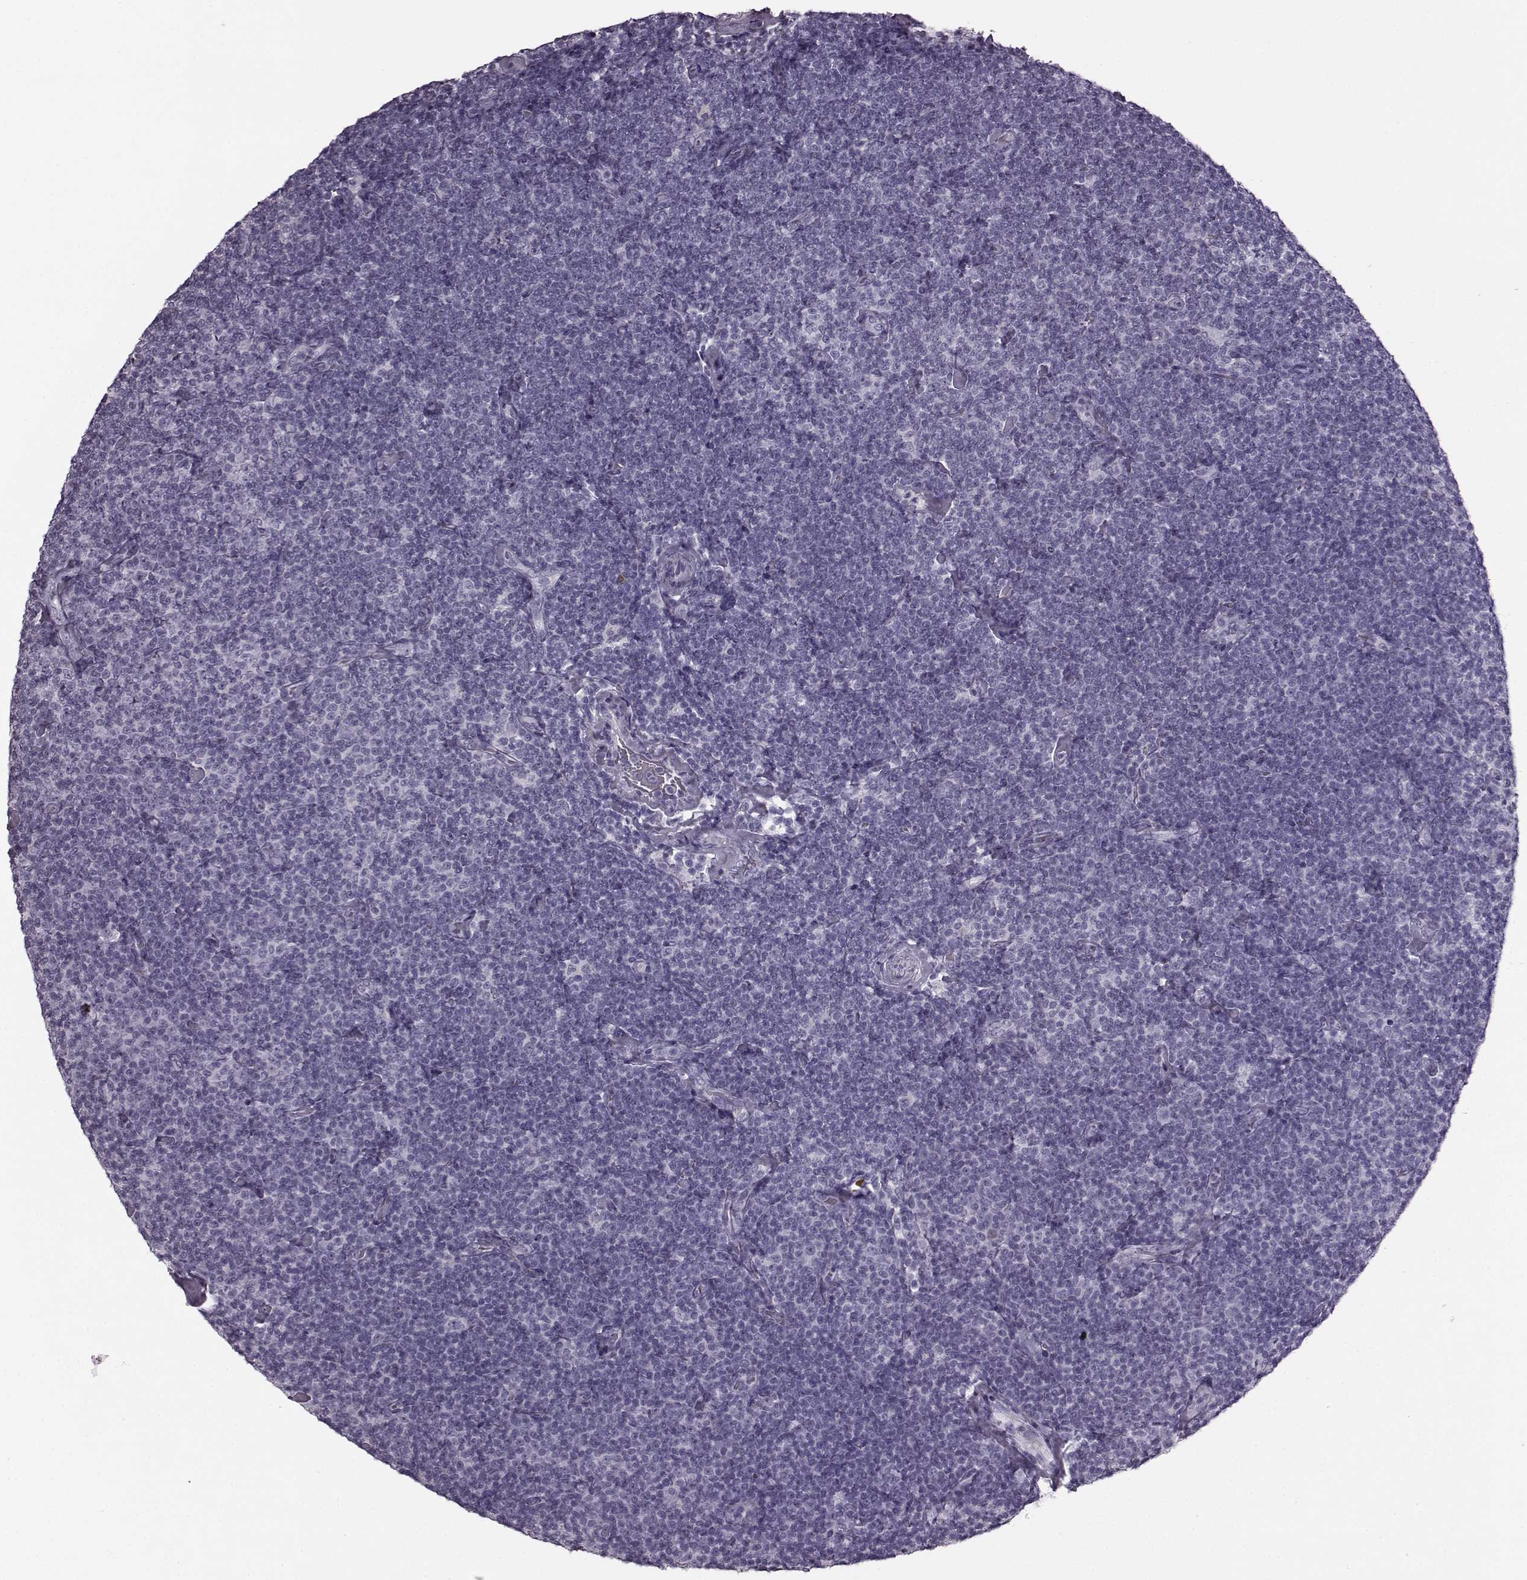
{"staining": {"intensity": "negative", "quantity": "none", "location": "none"}, "tissue": "lymphoma", "cell_type": "Tumor cells", "image_type": "cancer", "snomed": [{"axis": "morphology", "description": "Malignant lymphoma, non-Hodgkin's type, Low grade"}, {"axis": "topography", "description": "Lymph node"}], "caption": "Lymphoma was stained to show a protein in brown. There is no significant positivity in tumor cells.", "gene": "JSRP1", "patient": {"sex": "male", "age": 81}}